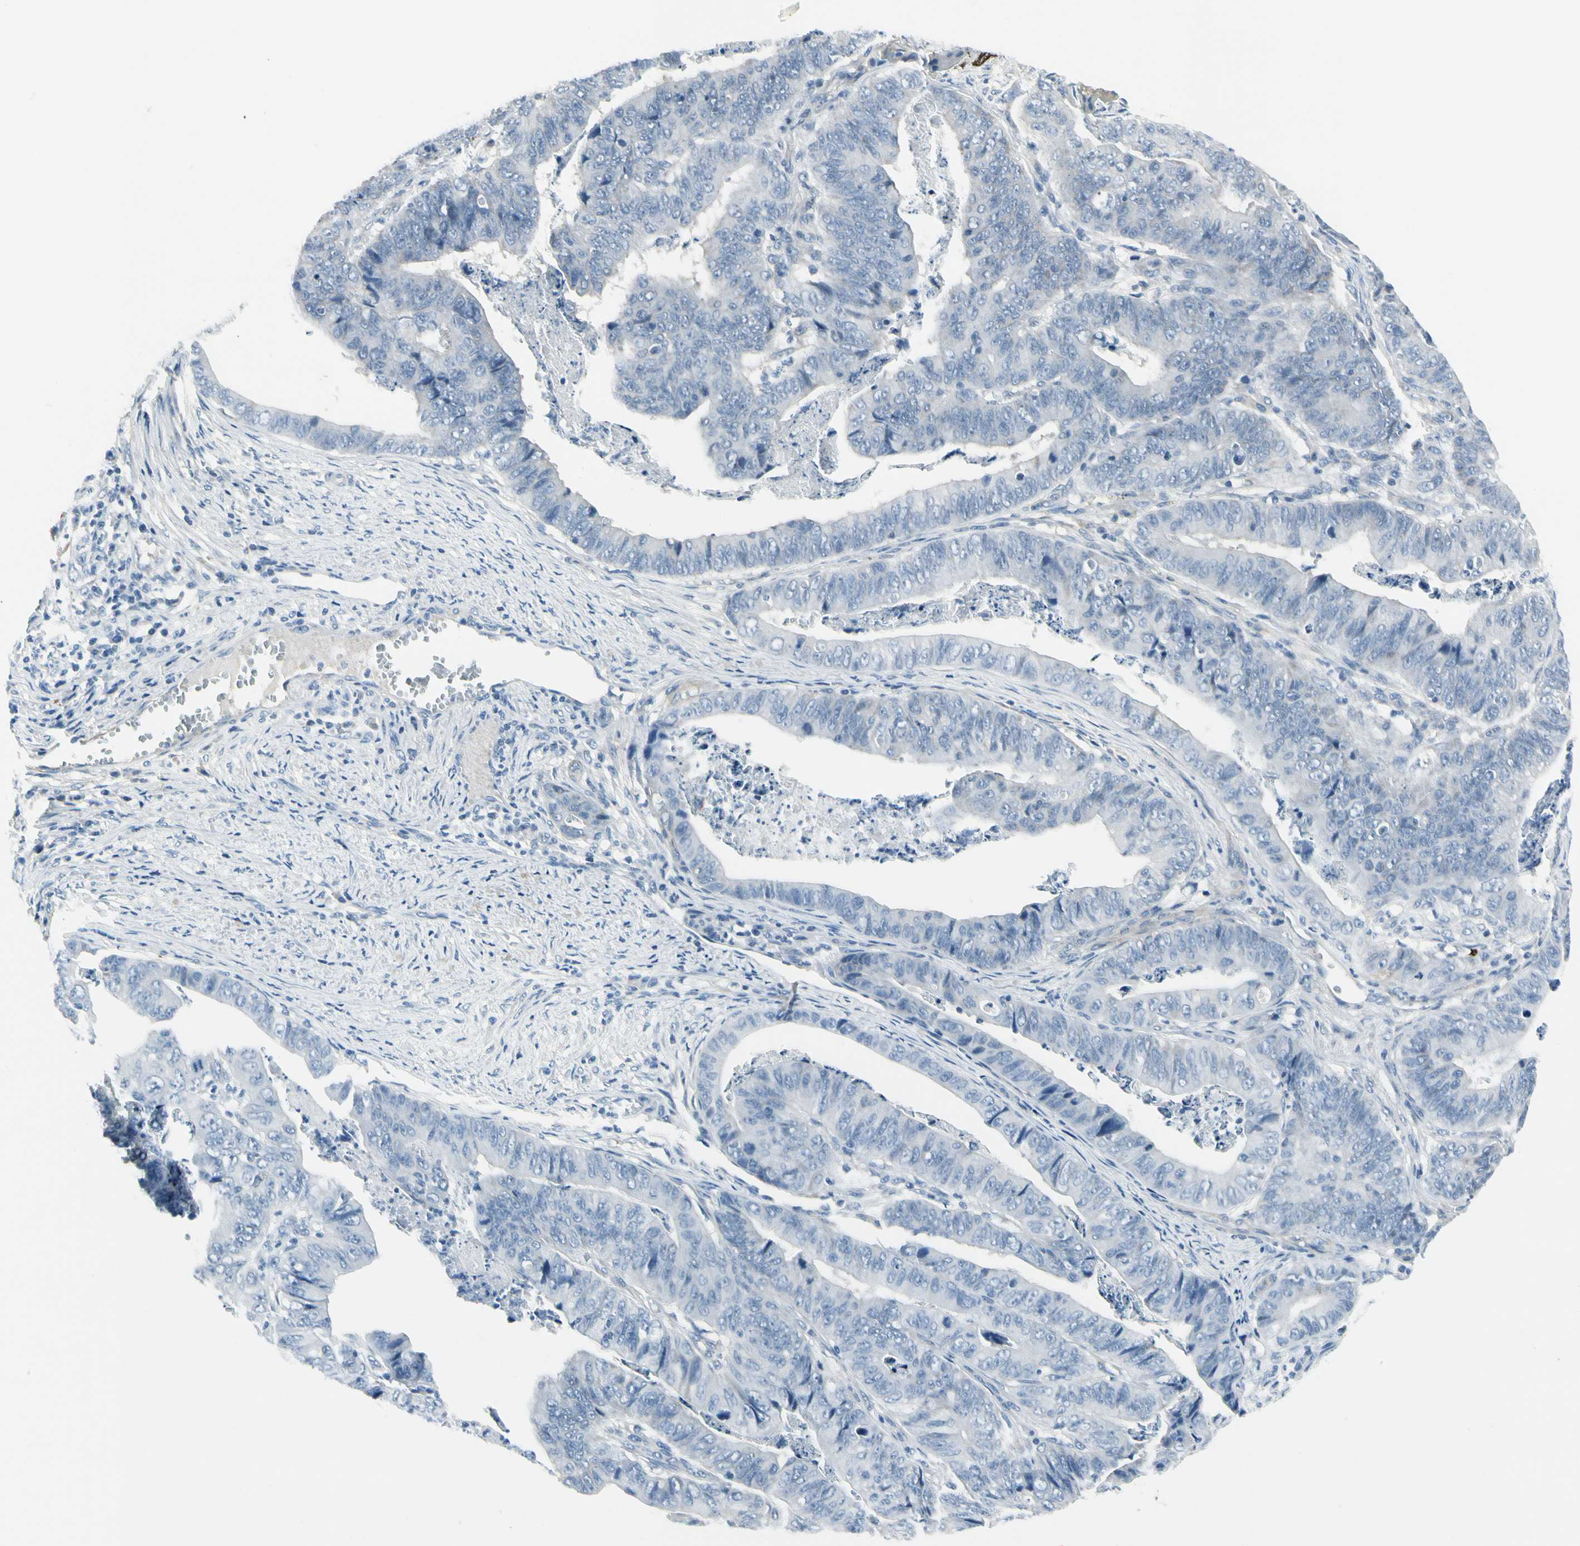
{"staining": {"intensity": "negative", "quantity": "none", "location": "none"}, "tissue": "stomach cancer", "cell_type": "Tumor cells", "image_type": "cancer", "snomed": [{"axis": "morphology", "description": "Adenocarcinoma, NOS"}, {"axis": "topography", "description": "Stomach, lower"}], "caption": "IHC photomicrograph of neoplastic tissue: human stomach adenocarcinoma stained with DAB demonstrates no significant protein positivity in tumor cells.", "gene": "PIGR", "patient": {"sex": "male", "age": 77}}